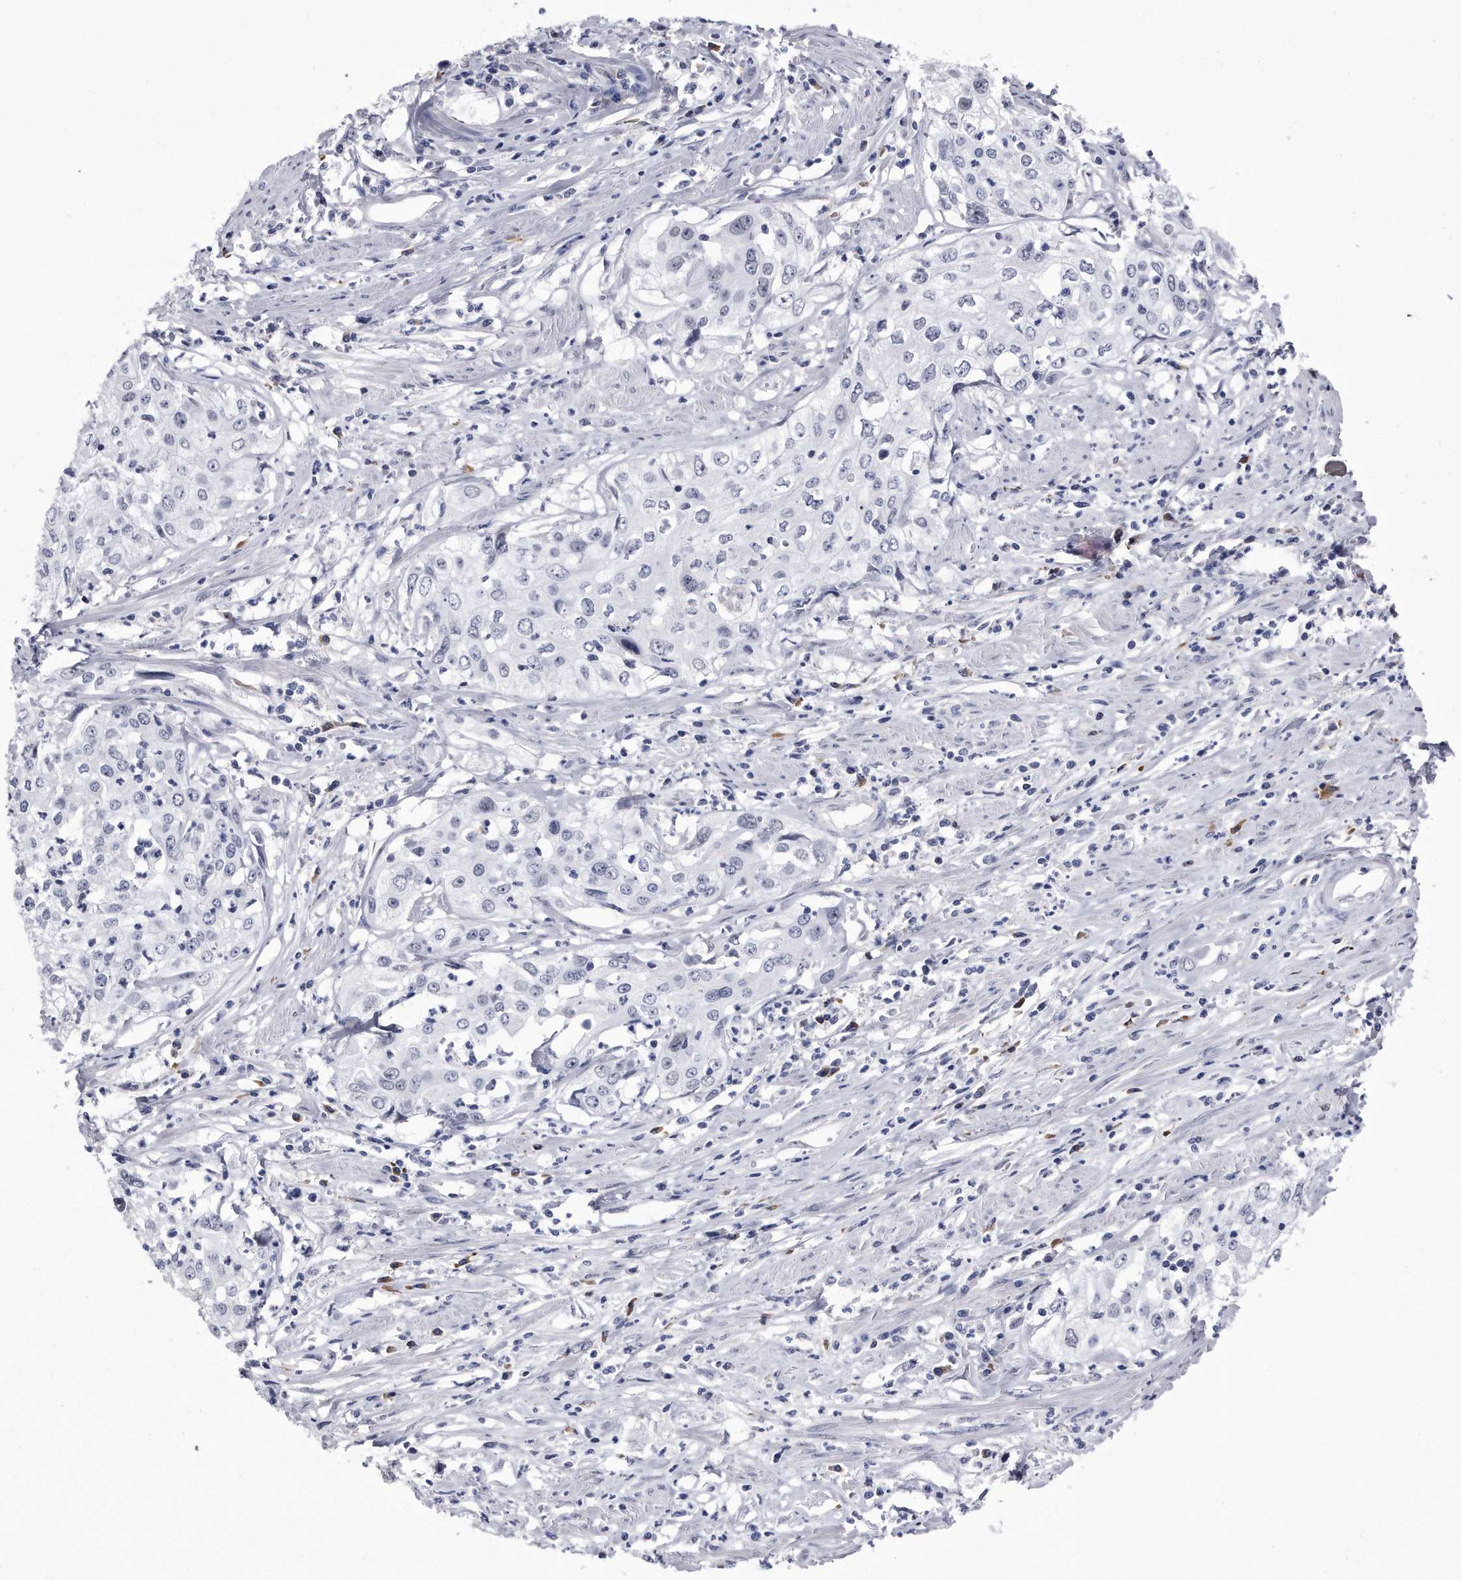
{"staining": {"intensity": "negative", "quantity": "none", "location": "none"}, "tissue": "cervical cancer", "cell_type": "Tumor cells", "image_type": "cancer", "snomed": [{"axis": "morphology", "description": "Squamous cell carcinoma, NOS"}, {"axis": "topography", "description": "Cervix"}], "caption": "Immunohistochemistry of cervical cancer shows no positivity in tumor cells.", "gene": "KCTD8", "patient": {"sex": "female", "age": 31}}